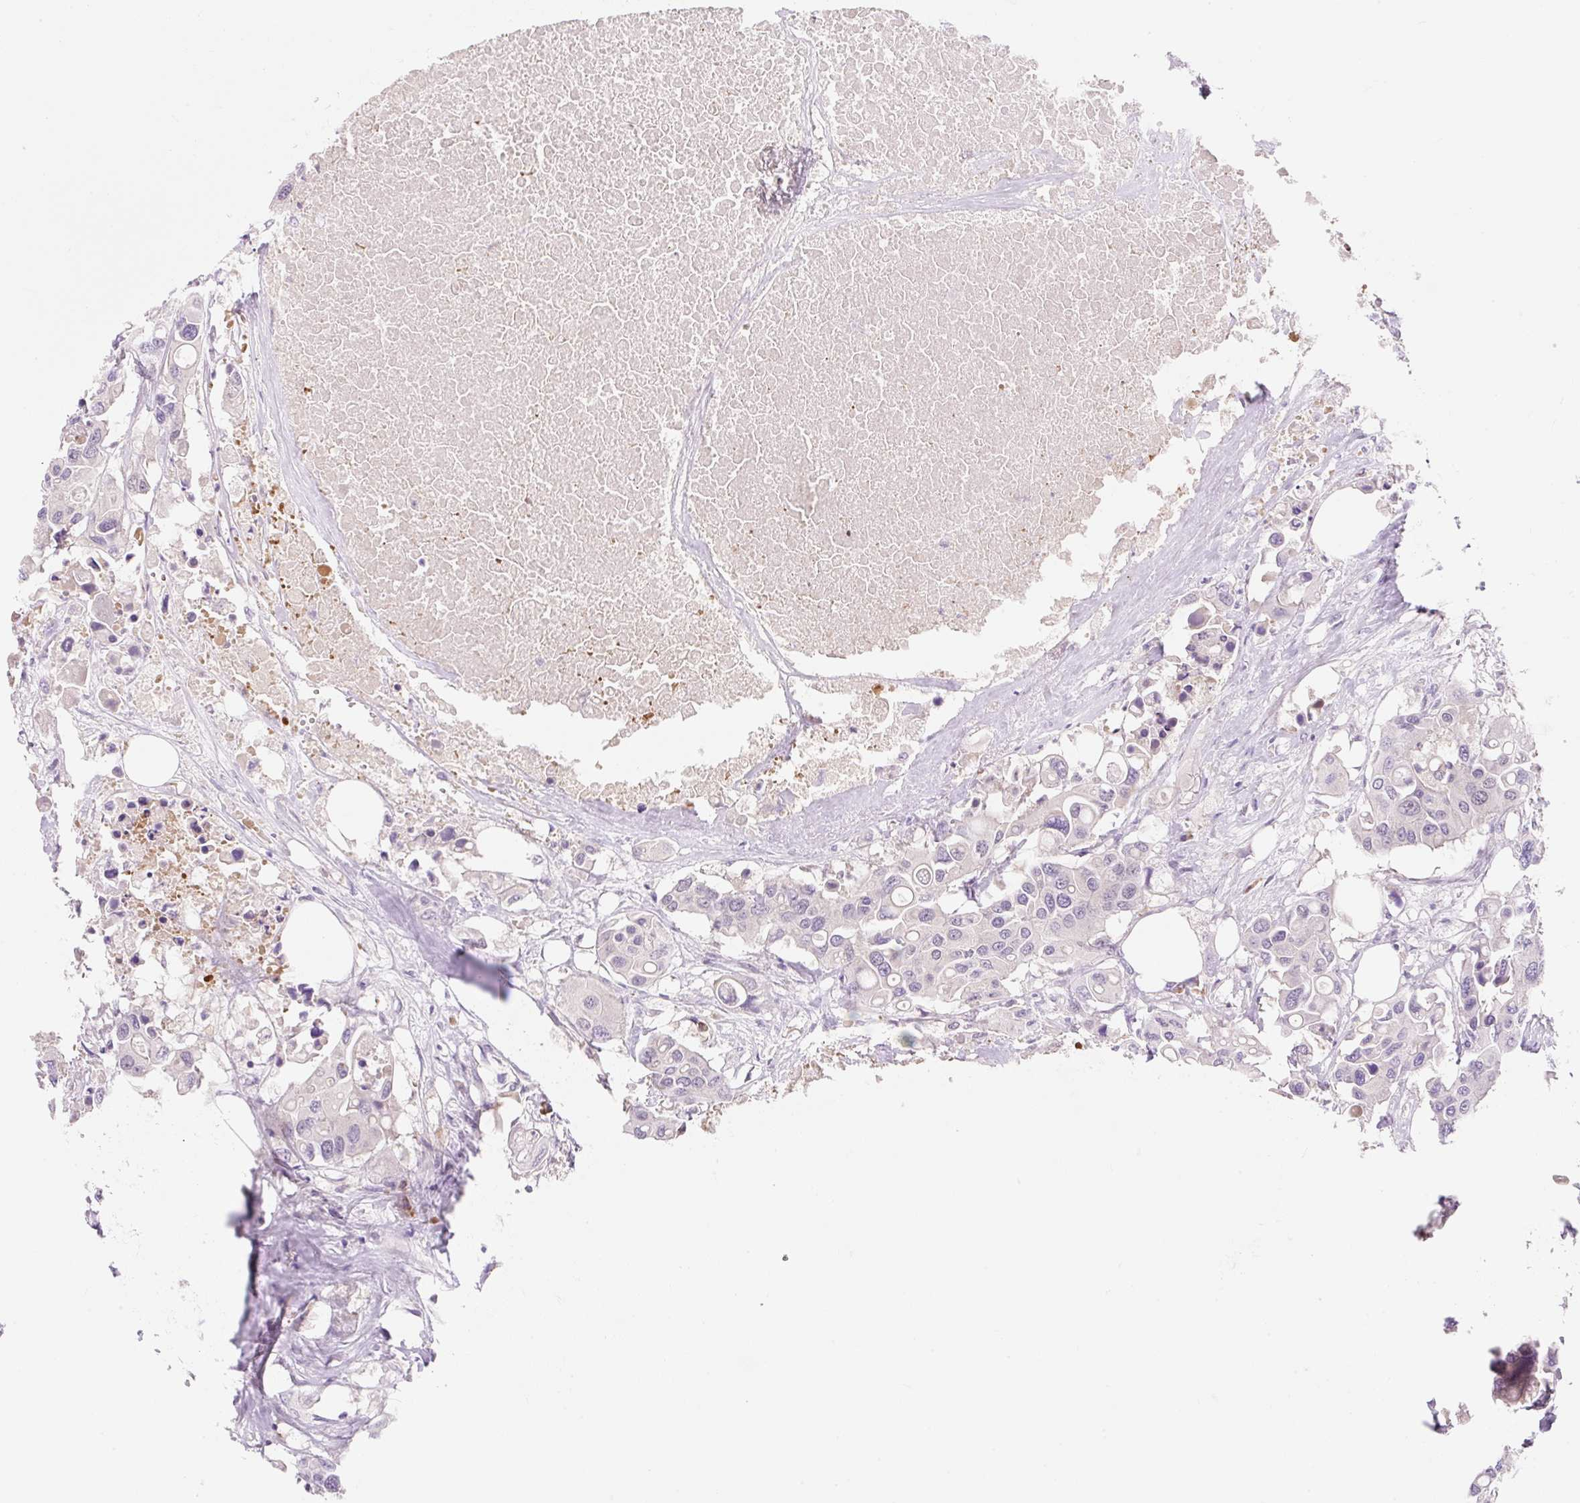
{"staining": {"intensity": "negative", "quantity": "none", "location": "none"}, "tissue": "colorectal cancer", "cell_type": "Tumor cells", "image_type": "cancer", "snomed": [{"axis": "morphology", "description": "Adenocarcinoma, NOS"}, {"axis": "topography", "description": "Colon"}], "caption": "This is an immunohistochemistry (IHC) histopathology image of colorectal adenocarcinoma. There is no positivity in tumor cells.", "gene": "CELF6", "patient": {"sex": "male", "age": 77}}